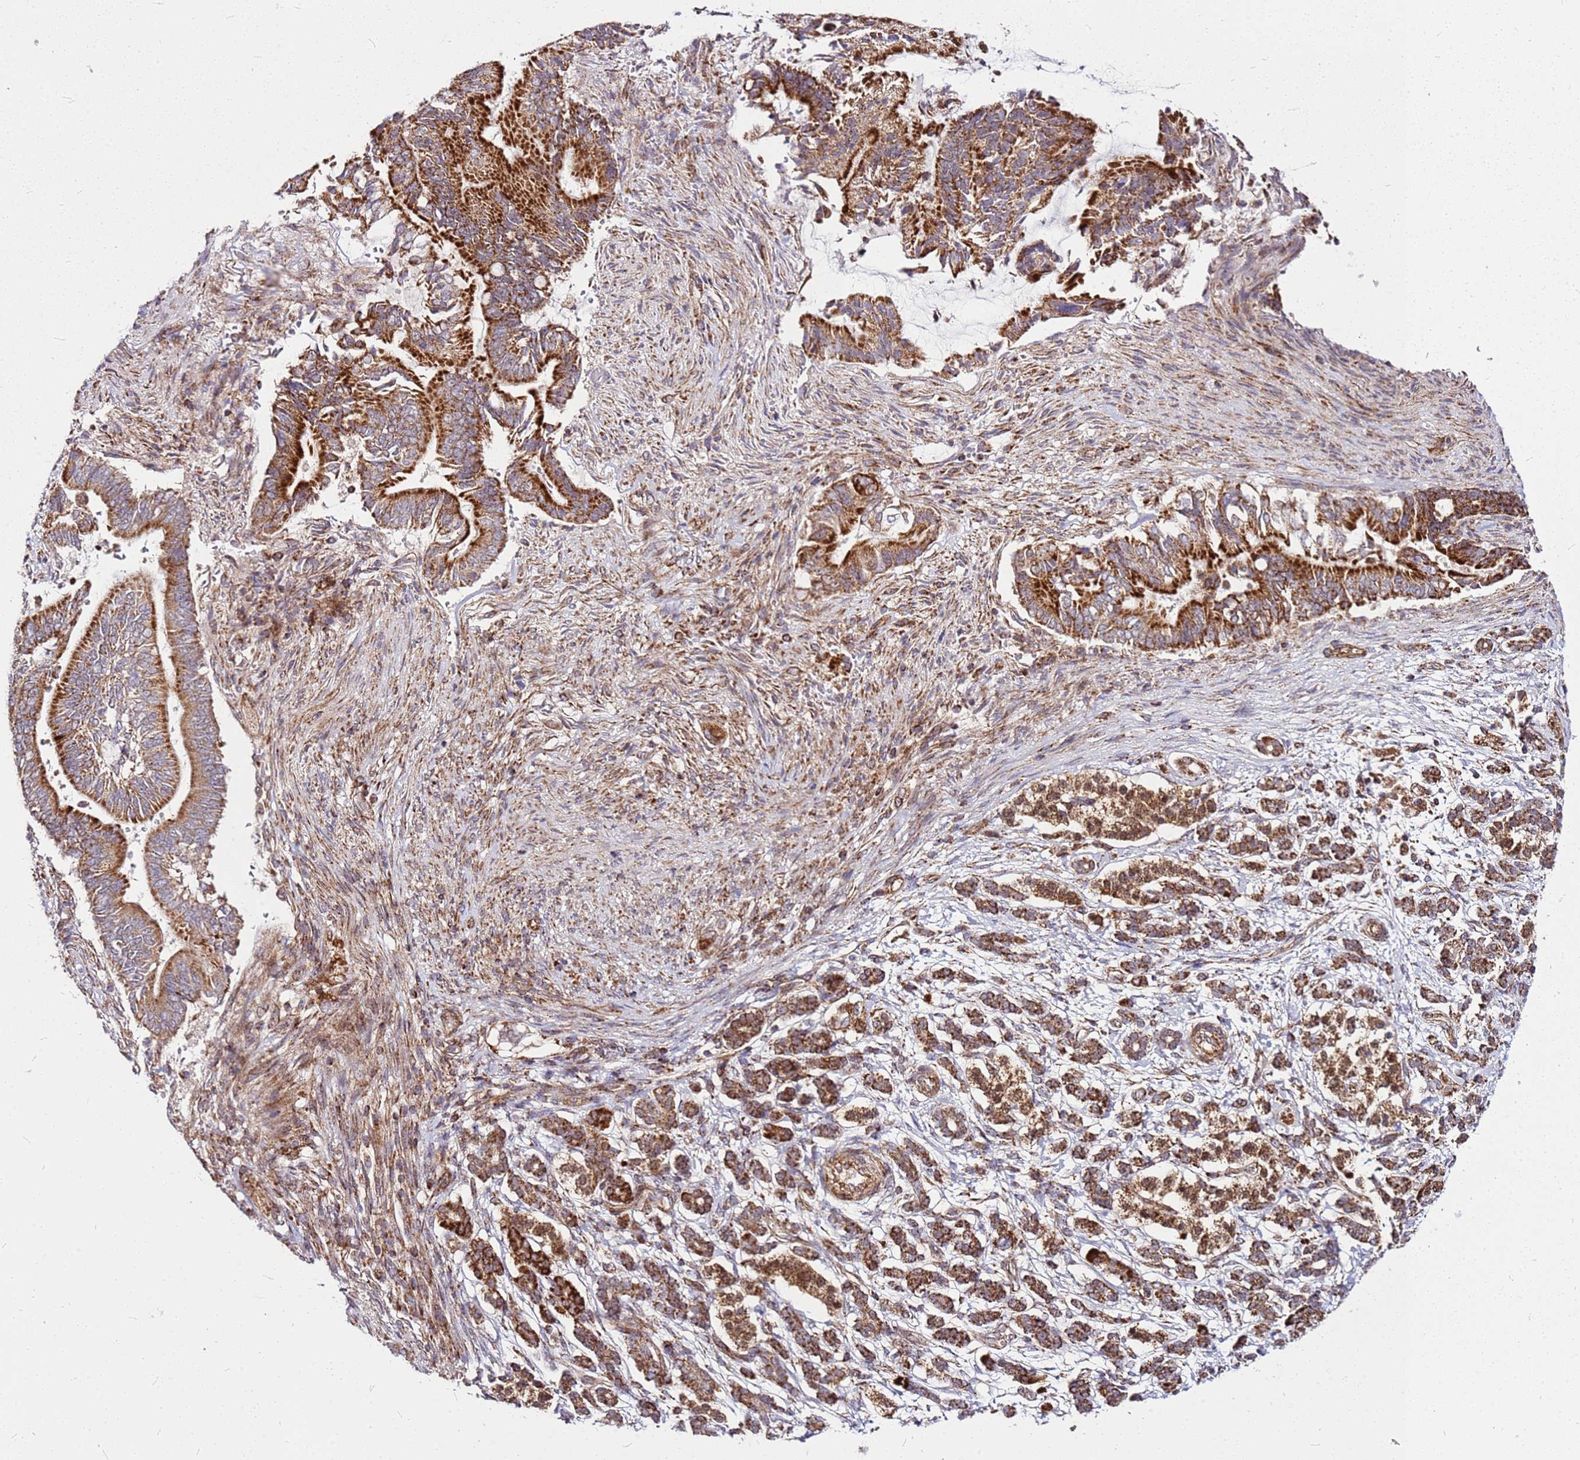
{"staining": {"intensity": "strong", "quantity": ">75%", "location": "cytoplasmic/membranous"}, "tissue": "pancreatic cancer", "cell_type": "Tumor cells", "image_type": "cancer", "snomed": [{"axis": "morphology", "description": "Adenocarcinoma, NOS"}, {"axis": "topography", "description": "Pancreas"}], "caption": "The immunohistochemical stain shows strong cytoplasmic/membranous positivity in tumor cells of adenocarcinoma (pancreatic) tissue.", "gene": "OR51T1", "patient": {"sex": "male", "age": 68}}